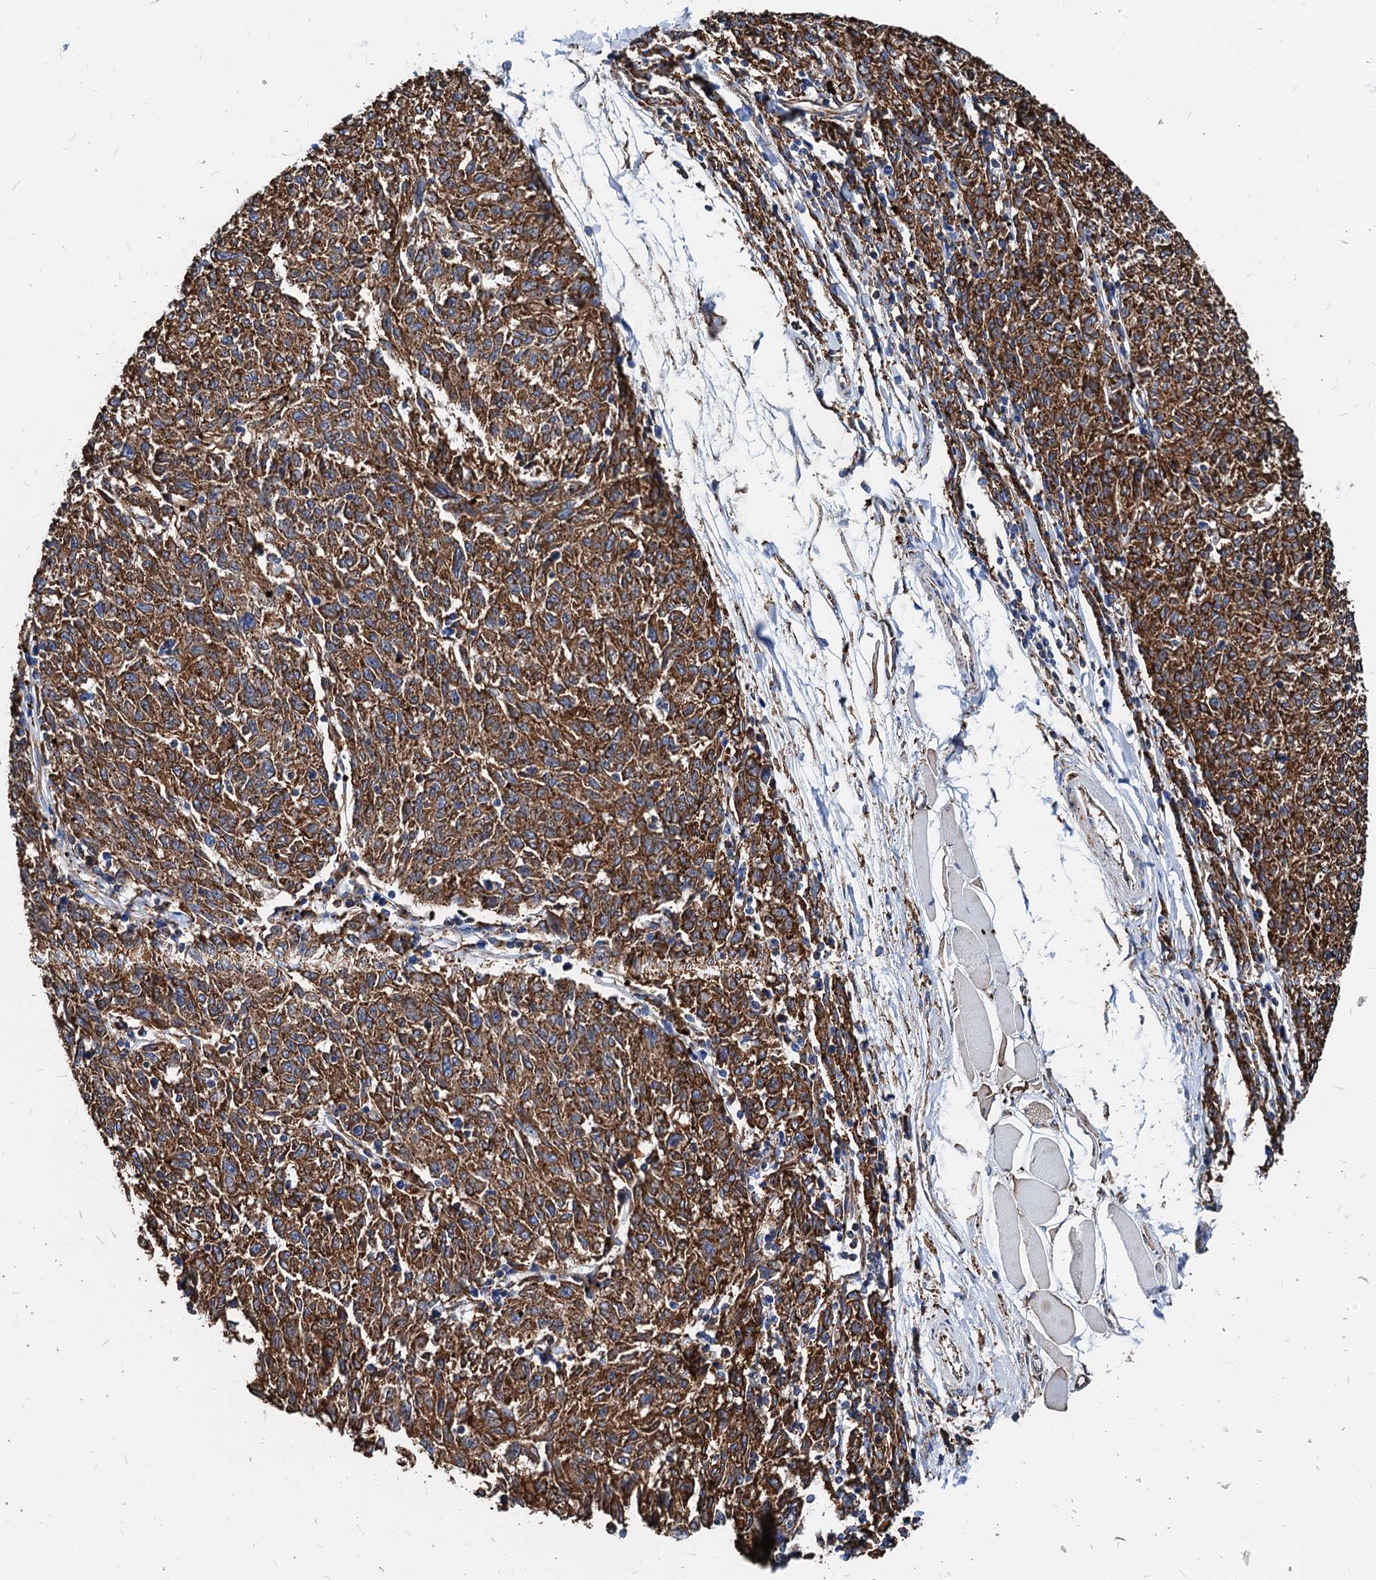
{"staining": {"intensity": "strong", "quantity": ">75%", "location": "cytoplasmic/membranous"}, "tissue": "melanoma", "cell_type": "Tumor cells", "image_type": "cancer", "snomed": [{"axis": "morphology", "description": "Malignant melanoma, NOS"}, {"axis": "topography", "description": "Skin"}], "caption": "Protein analysis of melanoma tissue displays strong cytoplasmic/membranous expression in approximately >75% of tumor cells.", "gene": "HSPA5", "patient": {"sex": "female", "age": 72}}